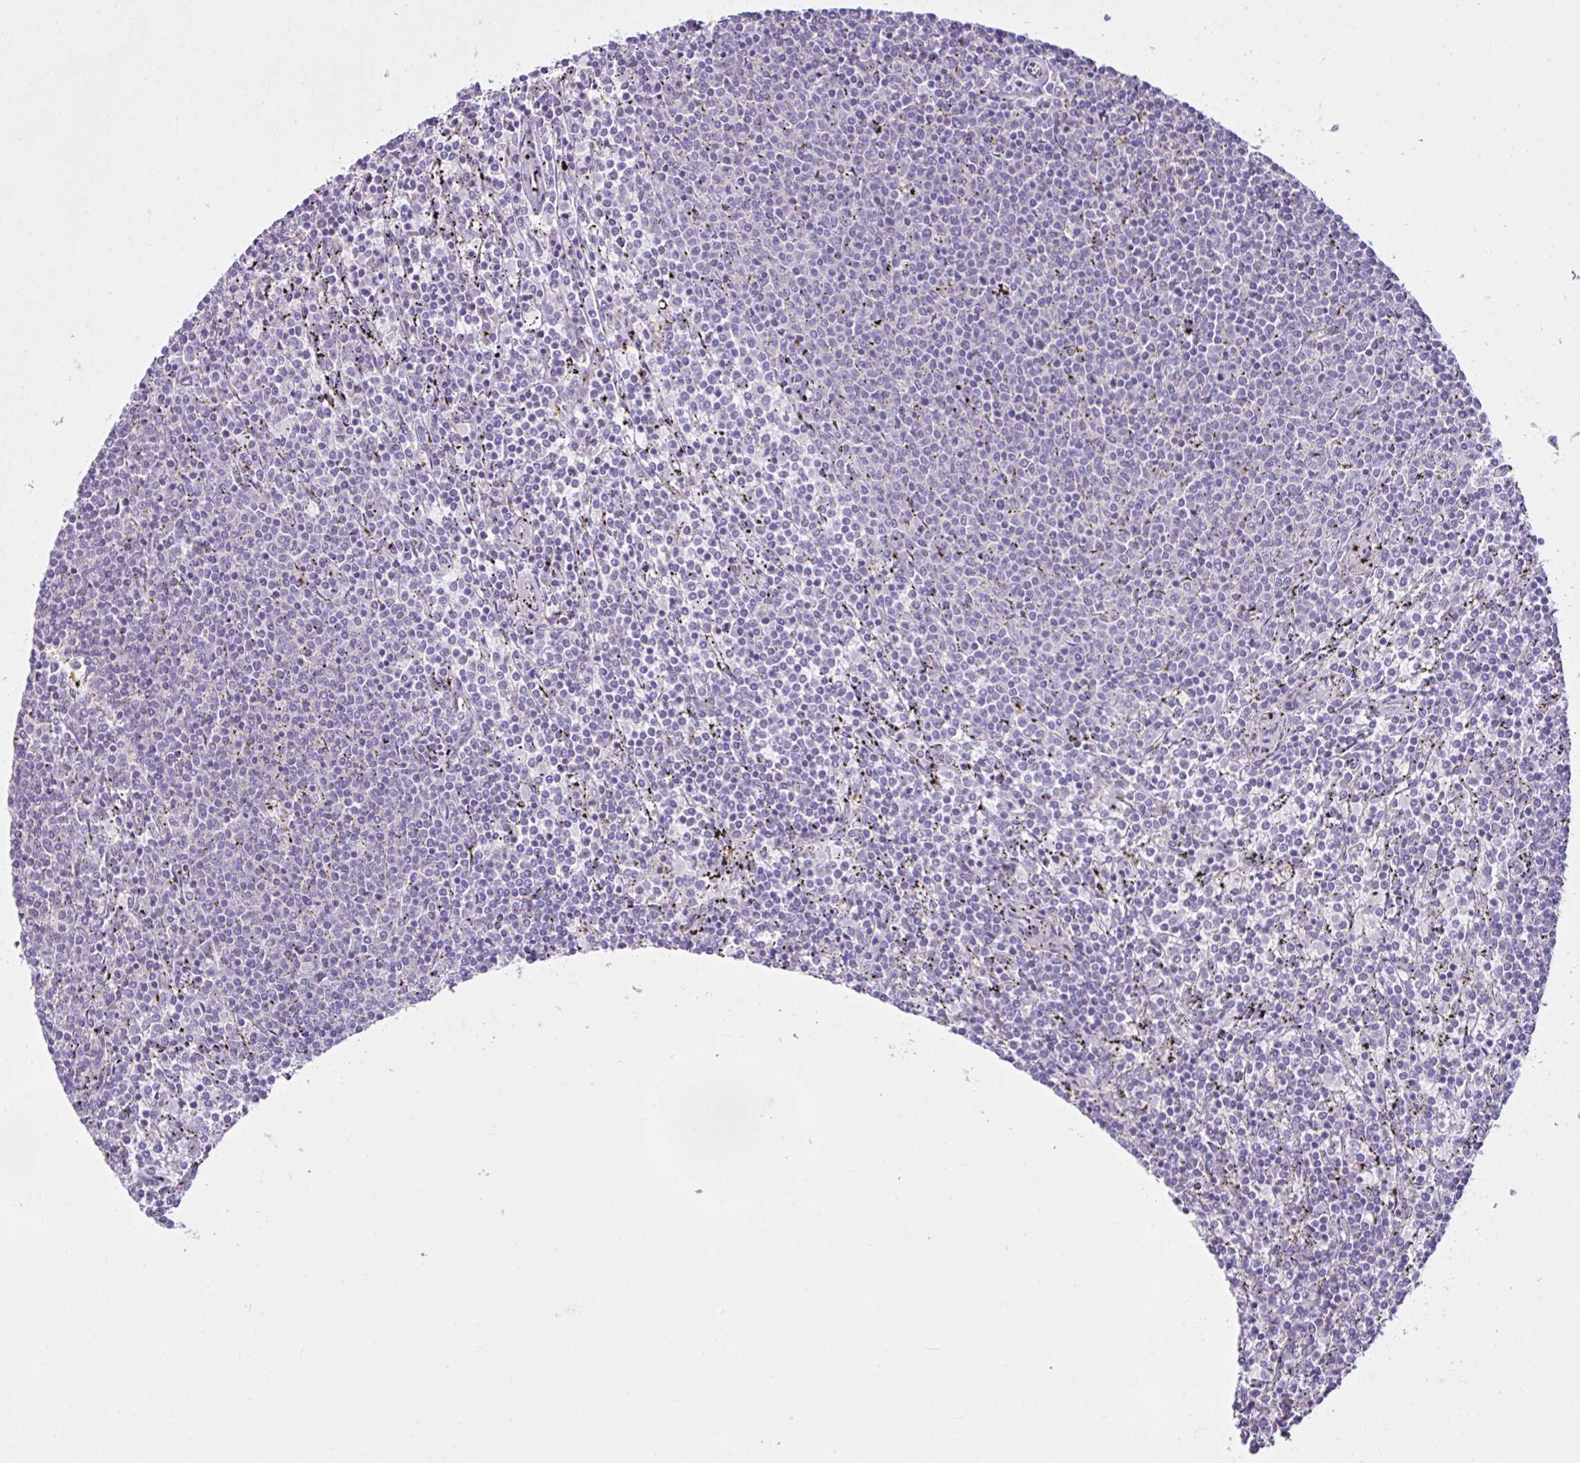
{"staining": {"intensity": "negative", "quantity": "none", "location": "none"}, "tissue": "lymphoma", "cell_type": "Tumor cells", "image_type": "cancer", "snomed": [{"axis": "morphology", "description": "Malignant lymphoma, non-Hodgkin's type, Low grade"}, {"axis": "topography", "description": "Spleen"}], "caption": "A high-resolution photomicrograph shows immunohistochemistry (IHC) staining of malignant lymphoma, non-Hodgkin's type (low-grade), which exhibits no significant staining in tumor cells.", "gene": "D2HGDH", "patient": {"sex": "female", "age": 50}}